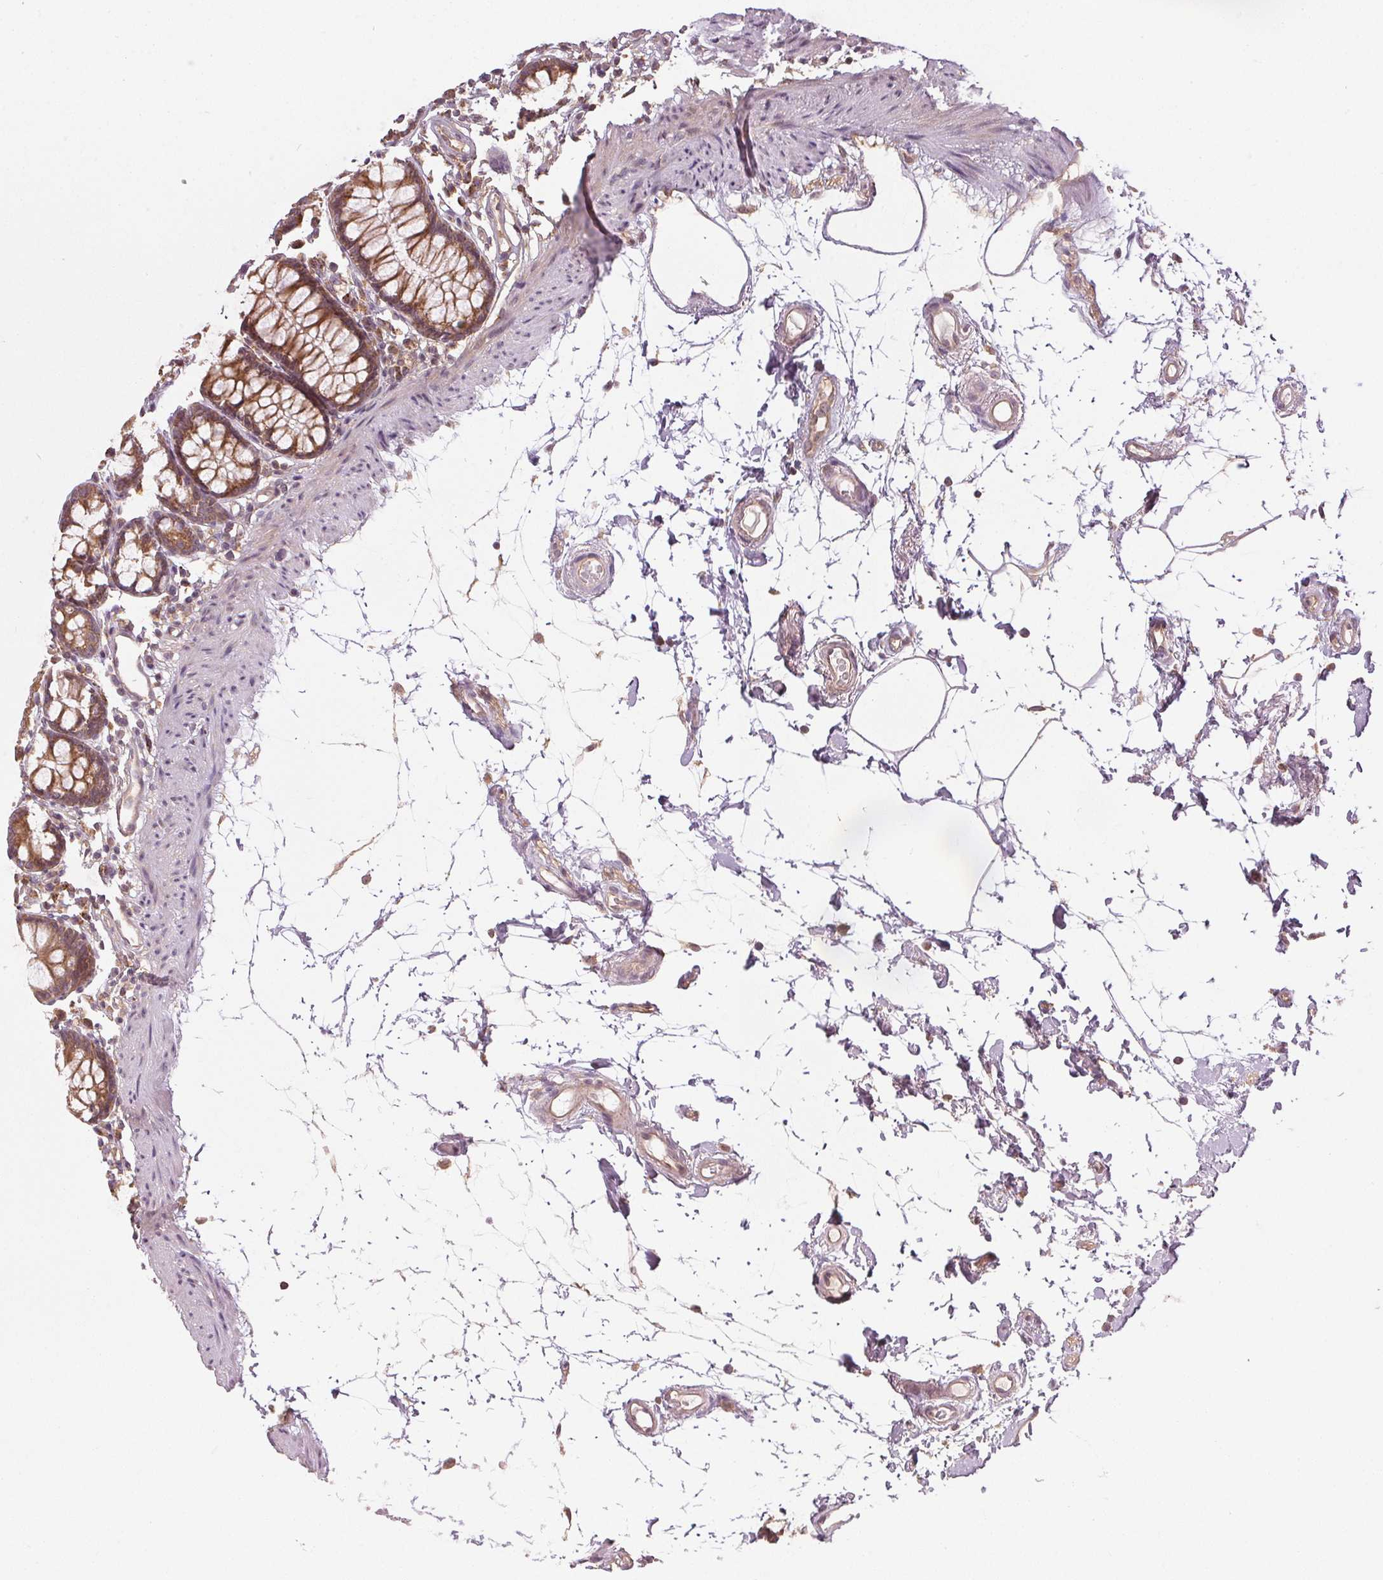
{"staining": {"intensity": "weak", "quantity": "25%-75%", "location": "cytoplasmic/membranous"}, "tissue": "colon", "cell_type": "Endothelial cells", "image_type": "normal", "snomed": [{"axis": "morphology", "description": "Normal tissue, NOS"}, {"axis": "topography", "description": "Colon"}], "caption": "IHC of normal human colon reveals low levels of weak cytoplasmic/membranous staining in about 25%-75% of endothelial cells. The staining was performed using DAB (3,3'-diaminobenzidine) to visualize the protein expression in brown, while the nuclei were stained in blue with hematoxylin (Magnification: 20x).", "gene": "NADK2", "patient": {"sex": "female", "age": 84}}